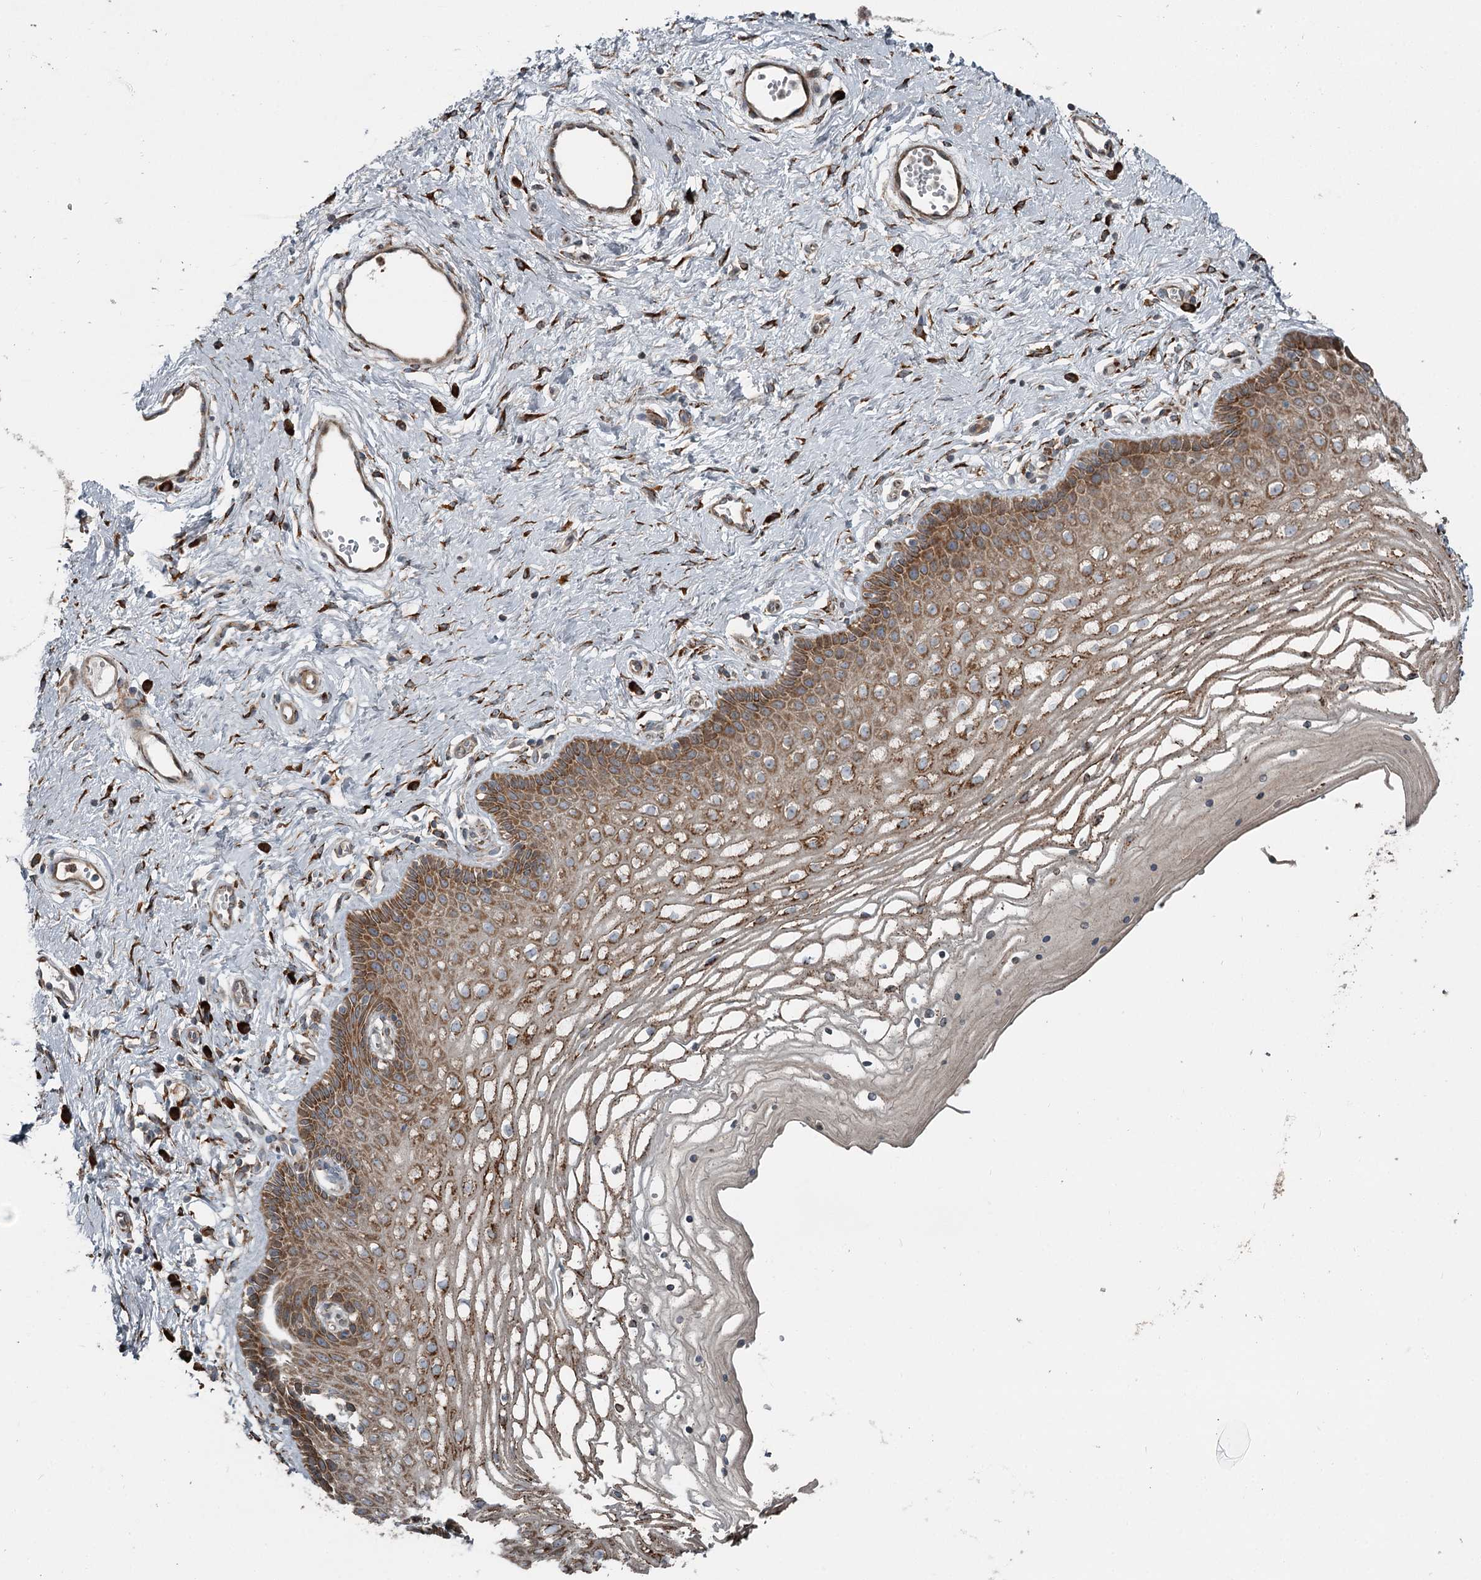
{"staining": {"intensity": "moderate", "quantity": ">75%", "location": "cytoplasmic/membranous"}, "tissue": "vagina", "cell_type": "Squamous epithelial cells", "image_type": "normal", "snomed": [{"axis": "morphology", "description": "Normal tissue, NOS"}, {"axis": "topography", "description": "Vagina"}], "caption": "Human vagina stained with a protein marker exhibits moderate staining in squamous epithelial cells.", "gene": "RASSF8", "patient": {"sex": "female", "age": 46}}